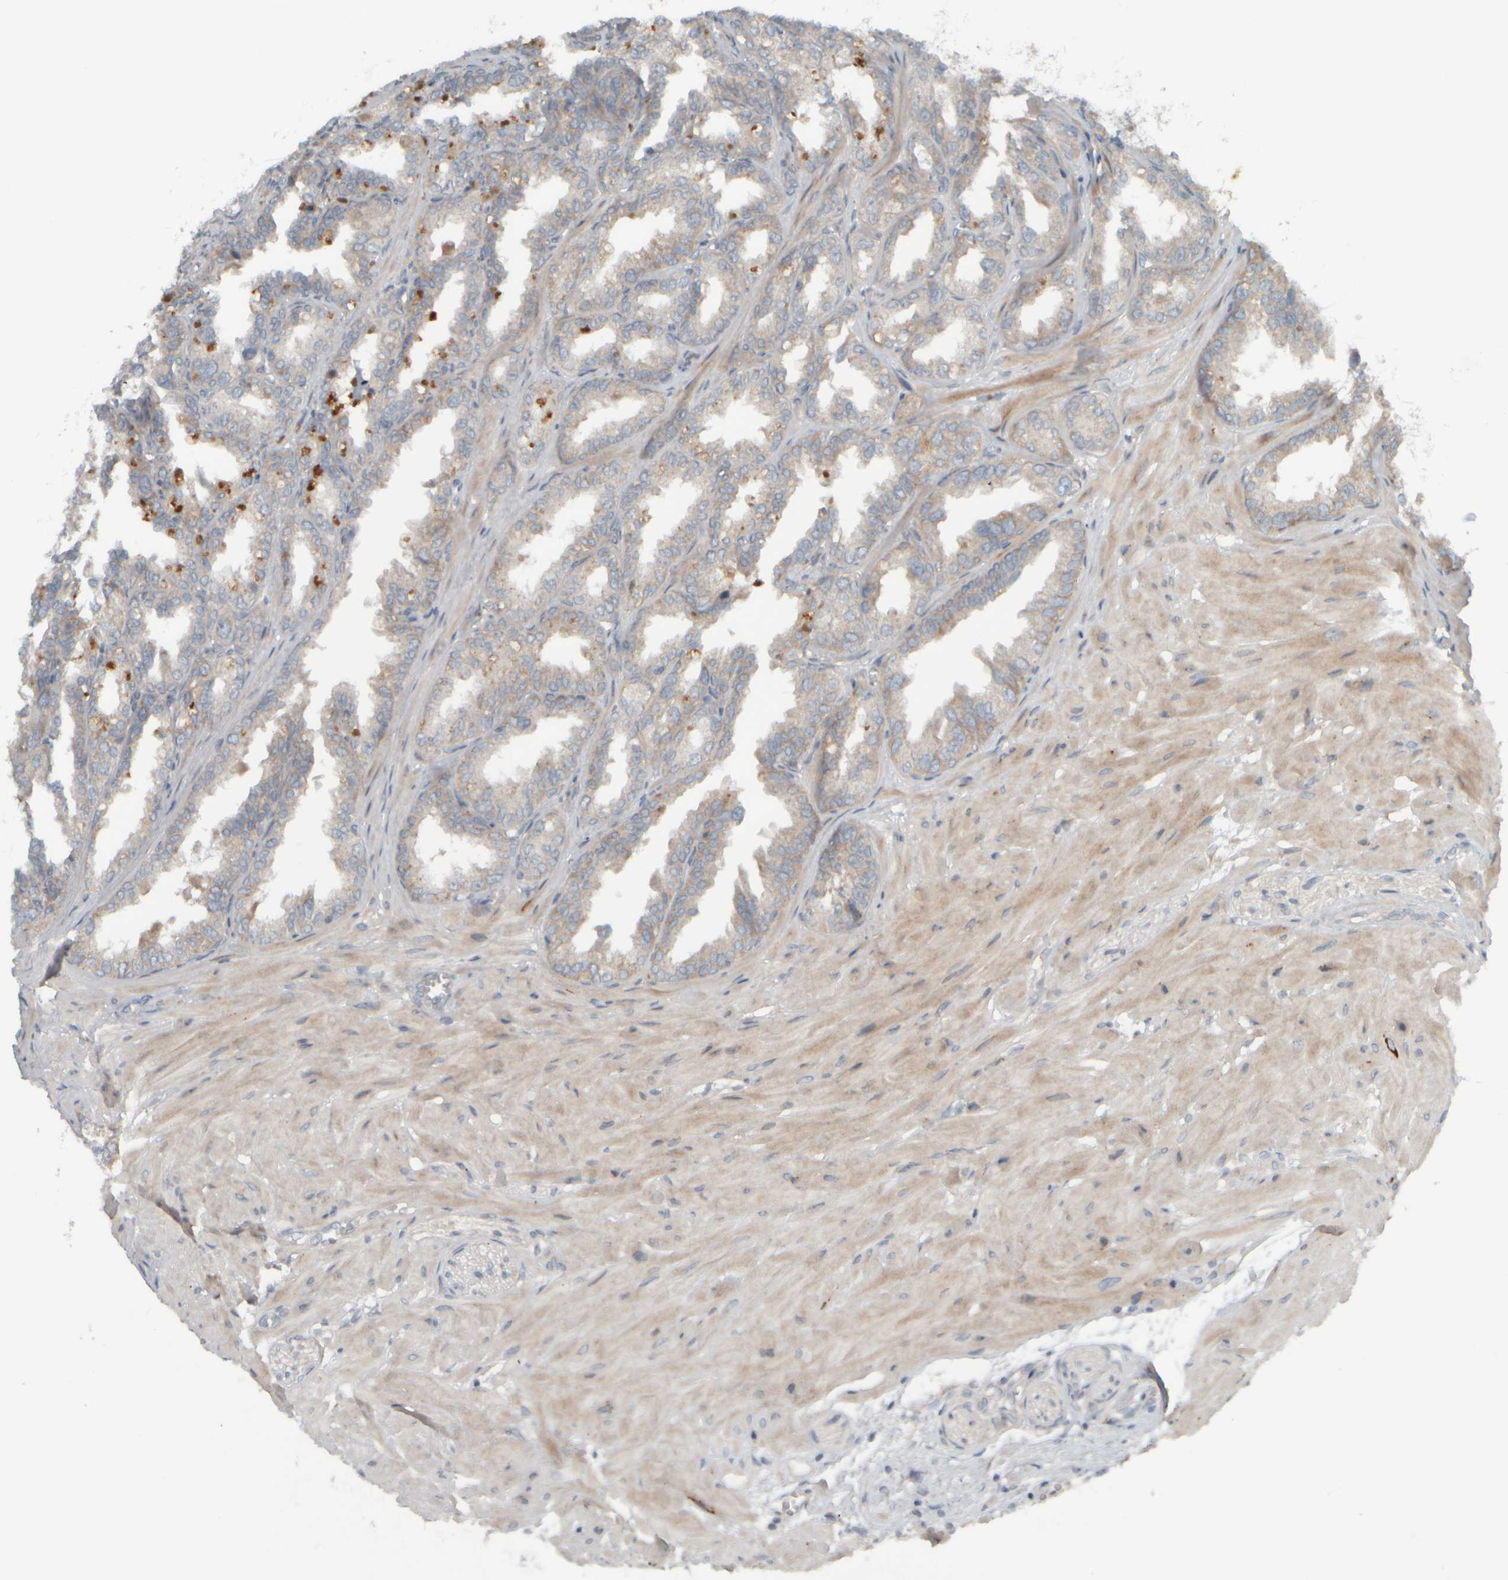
{"staining": {"intensity": "weak", "quantity": "<25%", "location": "cytoplasmic/membranous"}, "tissue": "seminal vesicle", "cell_type": "Glandular cells", "image_type": "normal", "snomed": [{"axis": "morphology", "description": "Normal tissue, NOS"}, {"axis": "topography", "description": "Prostate"}, {"axis": "topography", "description": "Seminal veicle"}], "caption": "Glandular cells show no significant protein positivity in unremarkable seminal vesicle. (Brightfield microscopy of DAB (3,3'-diaminobenzidine) immunohistochemistry at high magnification).", "gene": "HGS", "patient": {"sex": "male", "age": 51}}